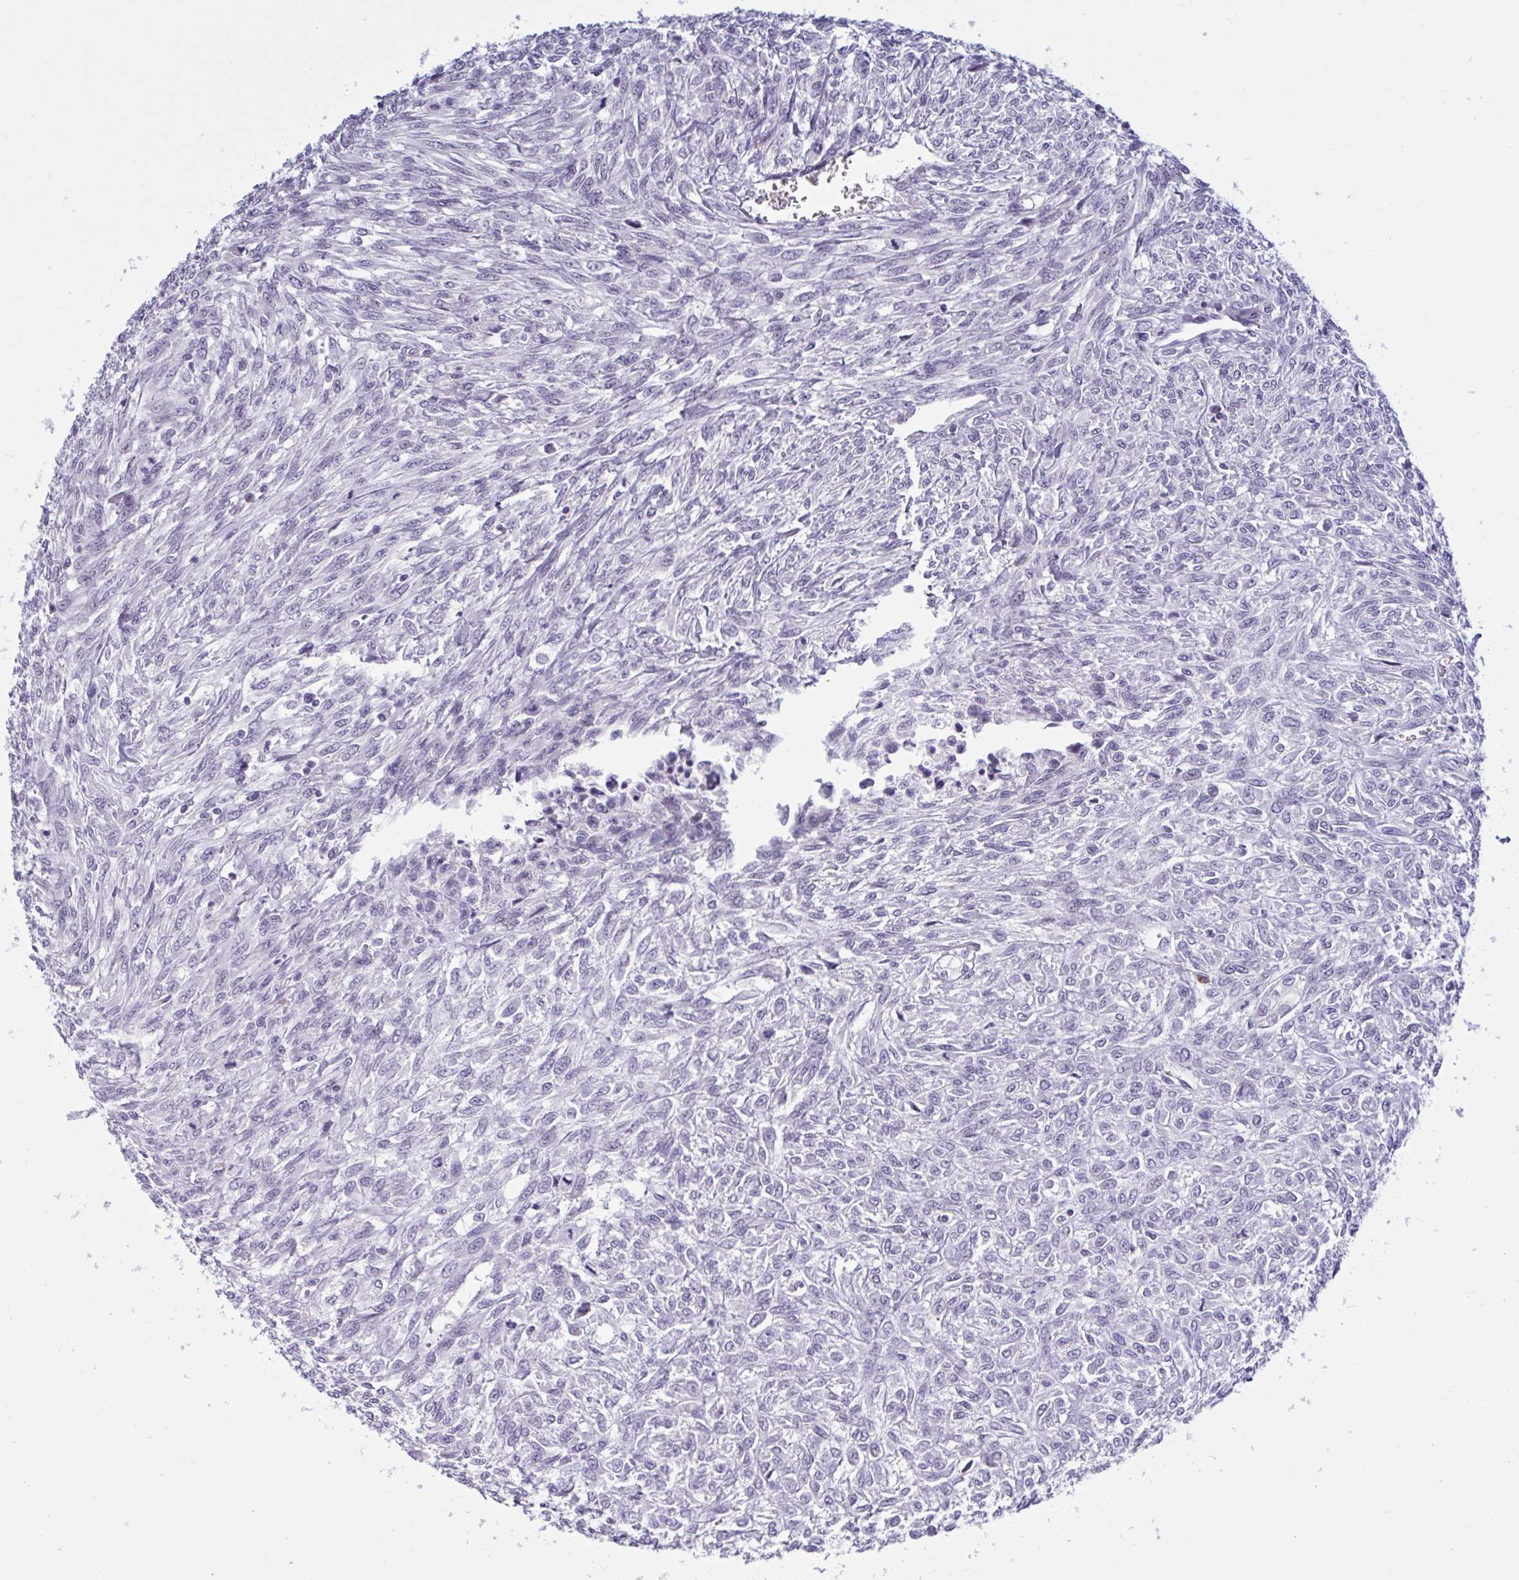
{"staining": {"intensity": "negative", "quantity": "none", "location": "none"}, "tissue": "renal cancer", "cell_type": "Tumor cells", "image_type": "cancer", "snomed": [{"axis": "morphology", "description": "Adenocarcinoma, NOS"}, {"axis": "topography", "description": "Kidney"}], "caption": "This is an immunohistochemistry image of human renal adenocarcinoma. There is no positivity in tumor cells.", "gene": "HSD11B2", "patient": {"sex": "male", "age": 58}}